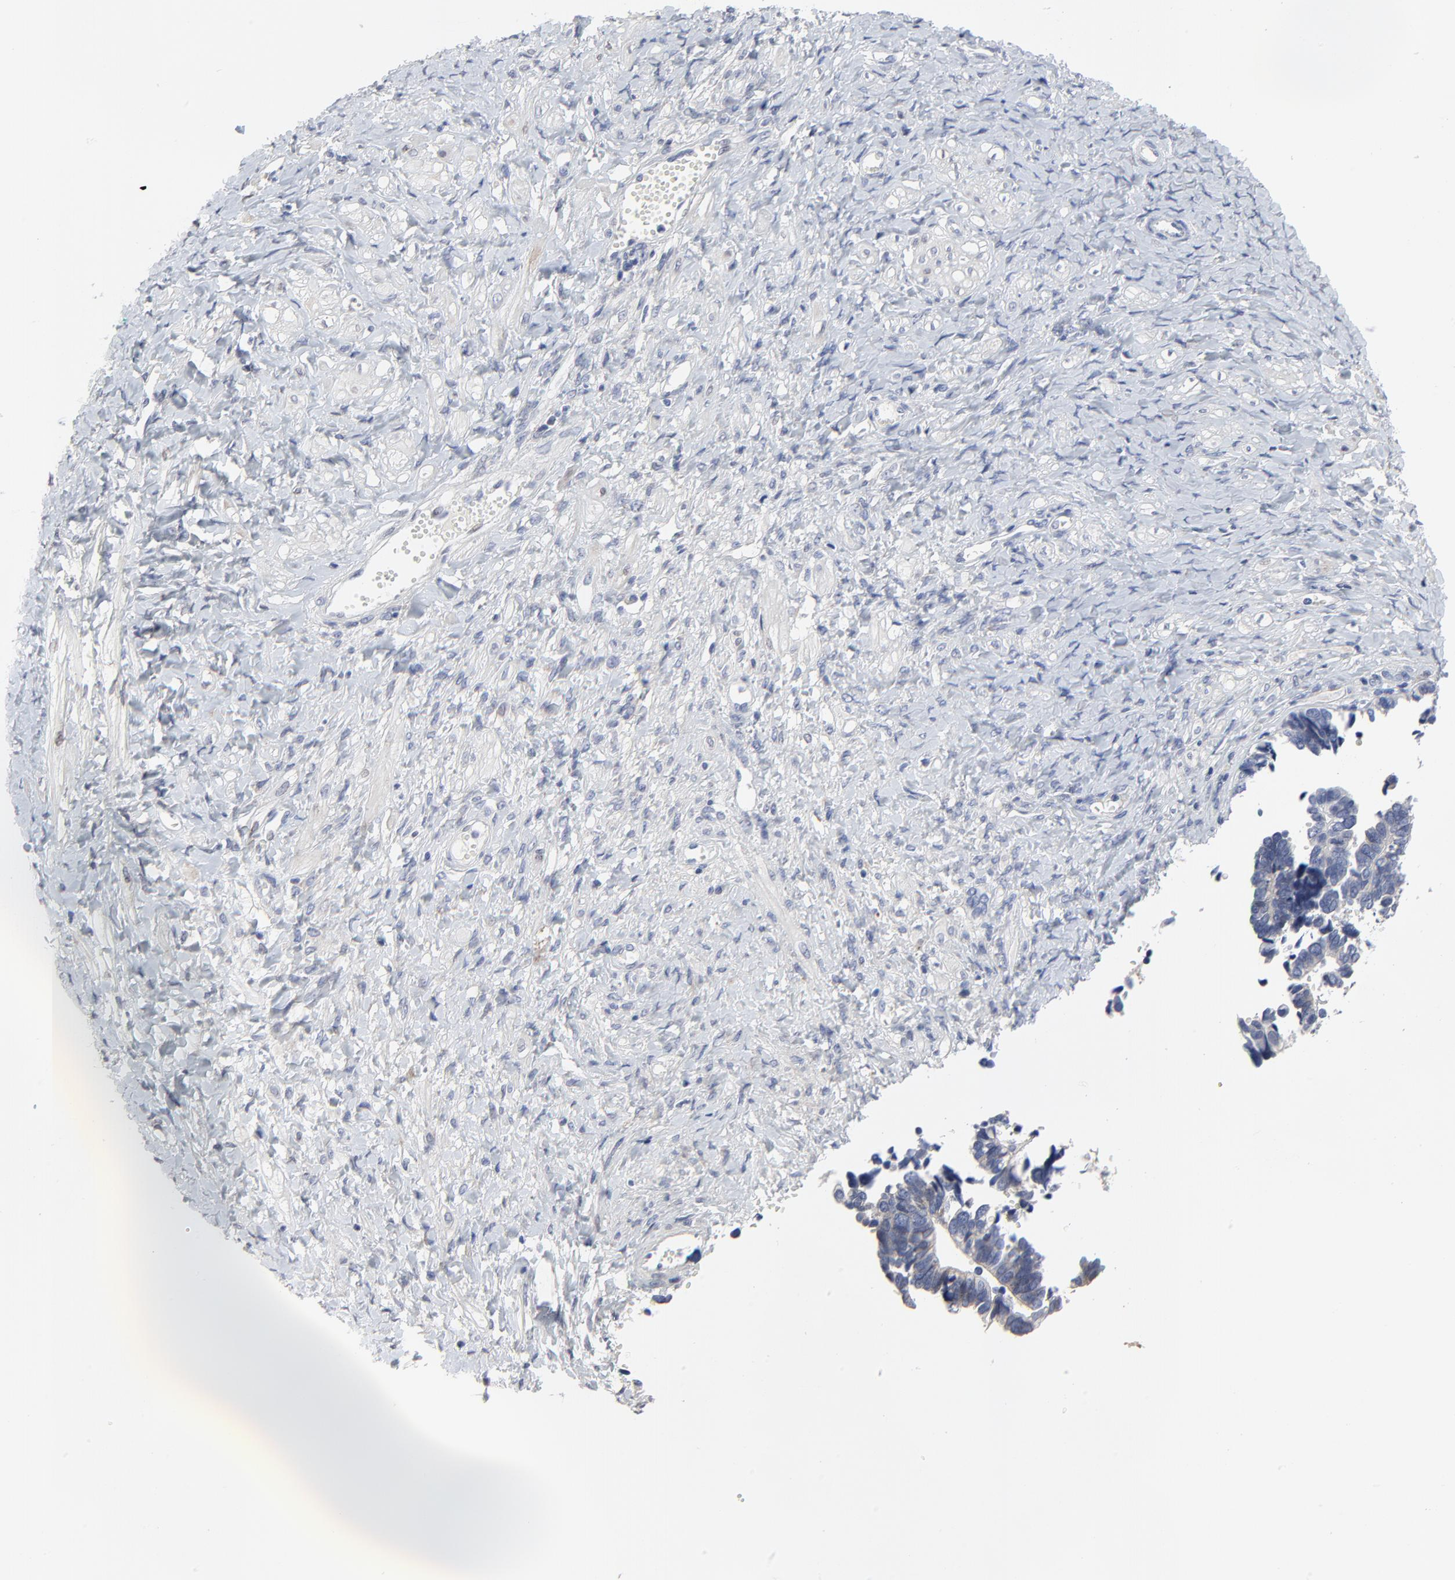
{"staining": {"intensity": "negative", "quantity": "none", "location": "none"}, "tissue": "ovarian cancer", "cell_type": "Tumor cells", "image_type": "cancer", "snomed": [{"axis": "morphology", "description": "Cystadenocarcinoma, serous, NOS"}, {"axis": "topography", "description": "Ovary"}], "caption": "Serous cystadenocarcinoma (ovarian) was stained to show a protein in brown. There is no significant expression in tumor cells.", "gene": "NLGN3", "patient": {"sex": "female", "age": 77}}